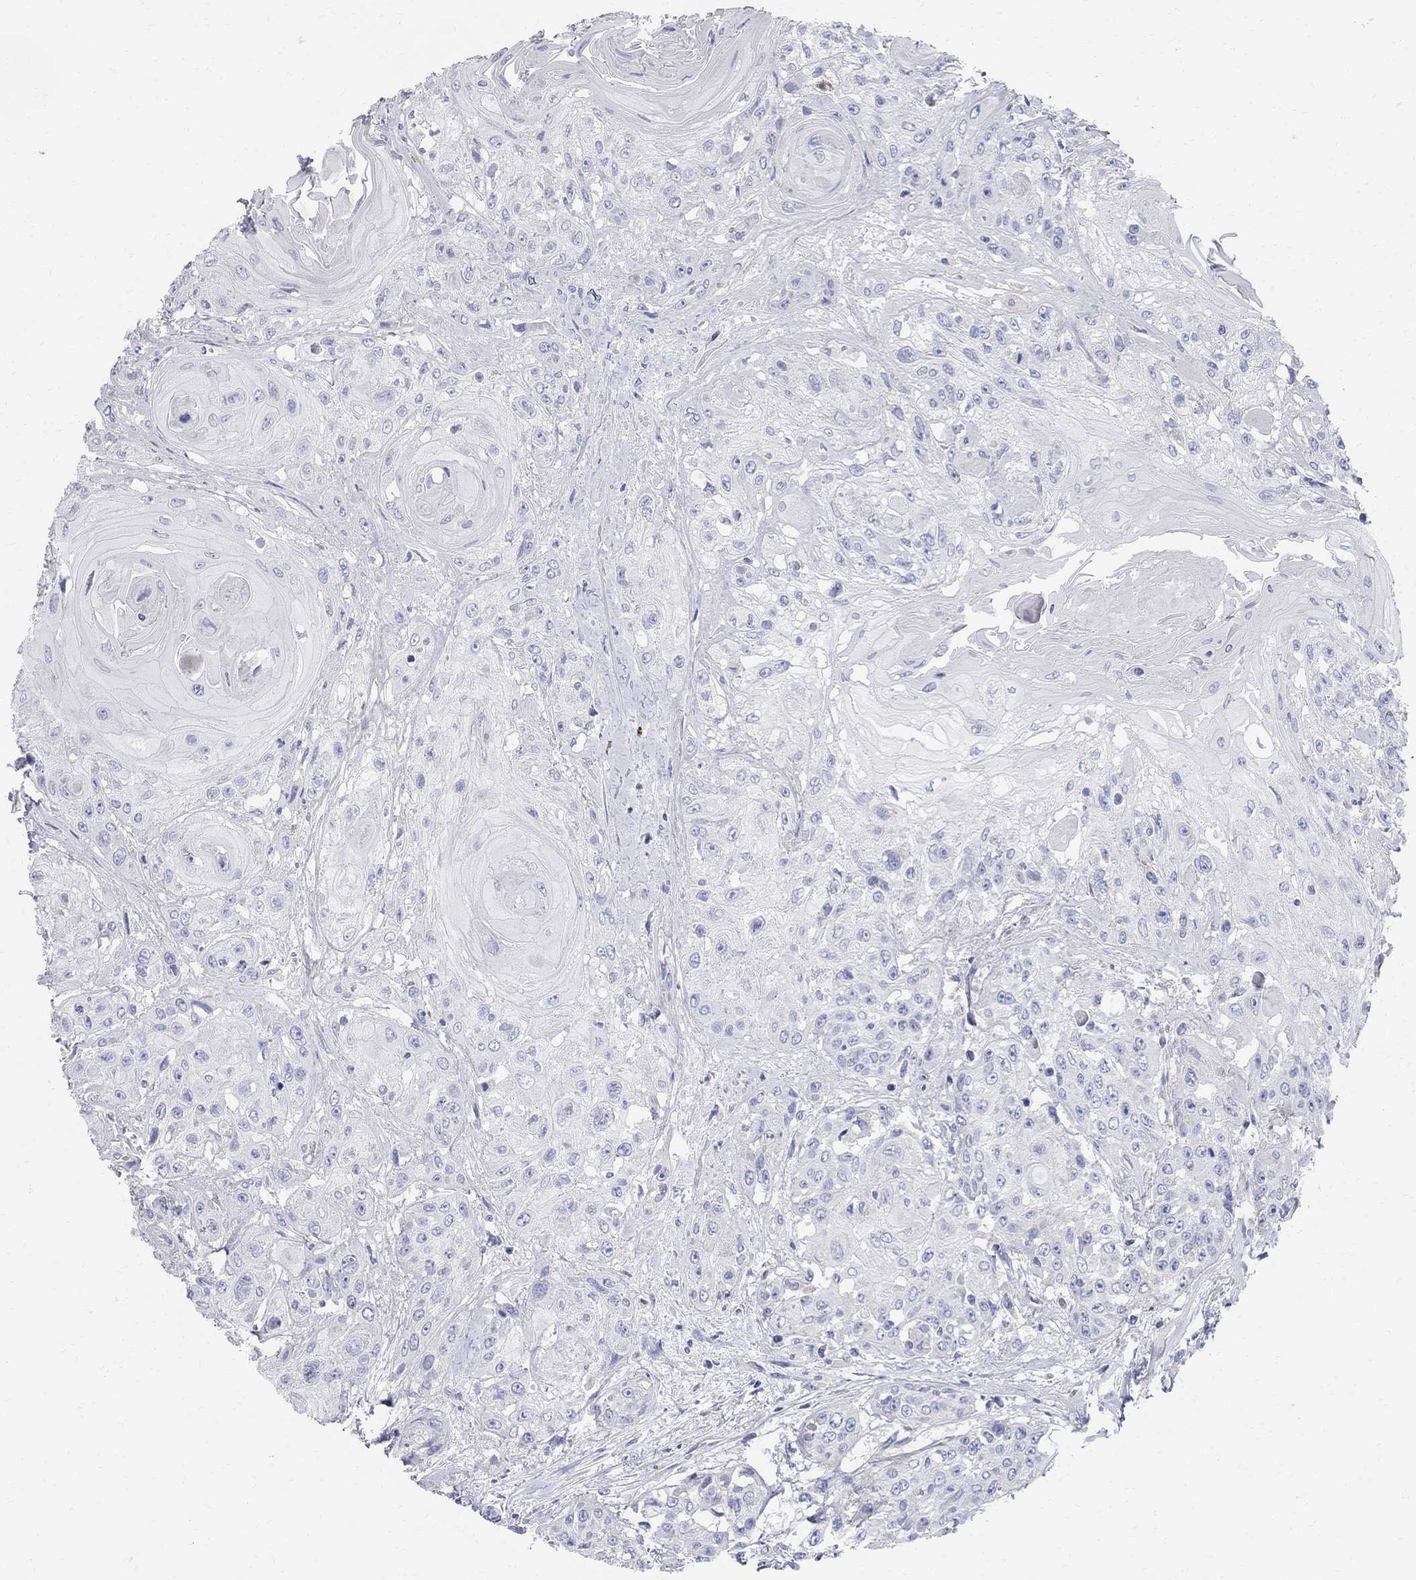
{"staining": {"intensity": "negative", "quantity": "none", "location": "none"}, "tissue": "head and neck cancer", "cell_type": "Tumor cells", "image_type": "cancer", "snomed": [{"axis": "morphology", "description": "Squamous cell carcinoma, NOS"}, {"axis": "topography", "description": "Head-Neck"}], "caption": "Head and neck squamous cell carcinoma was stained to show a protein in brown. There is no significant staining in tumor cells.", "gene": "AOX1", "patient": {"sex": "female", "age": 59}}